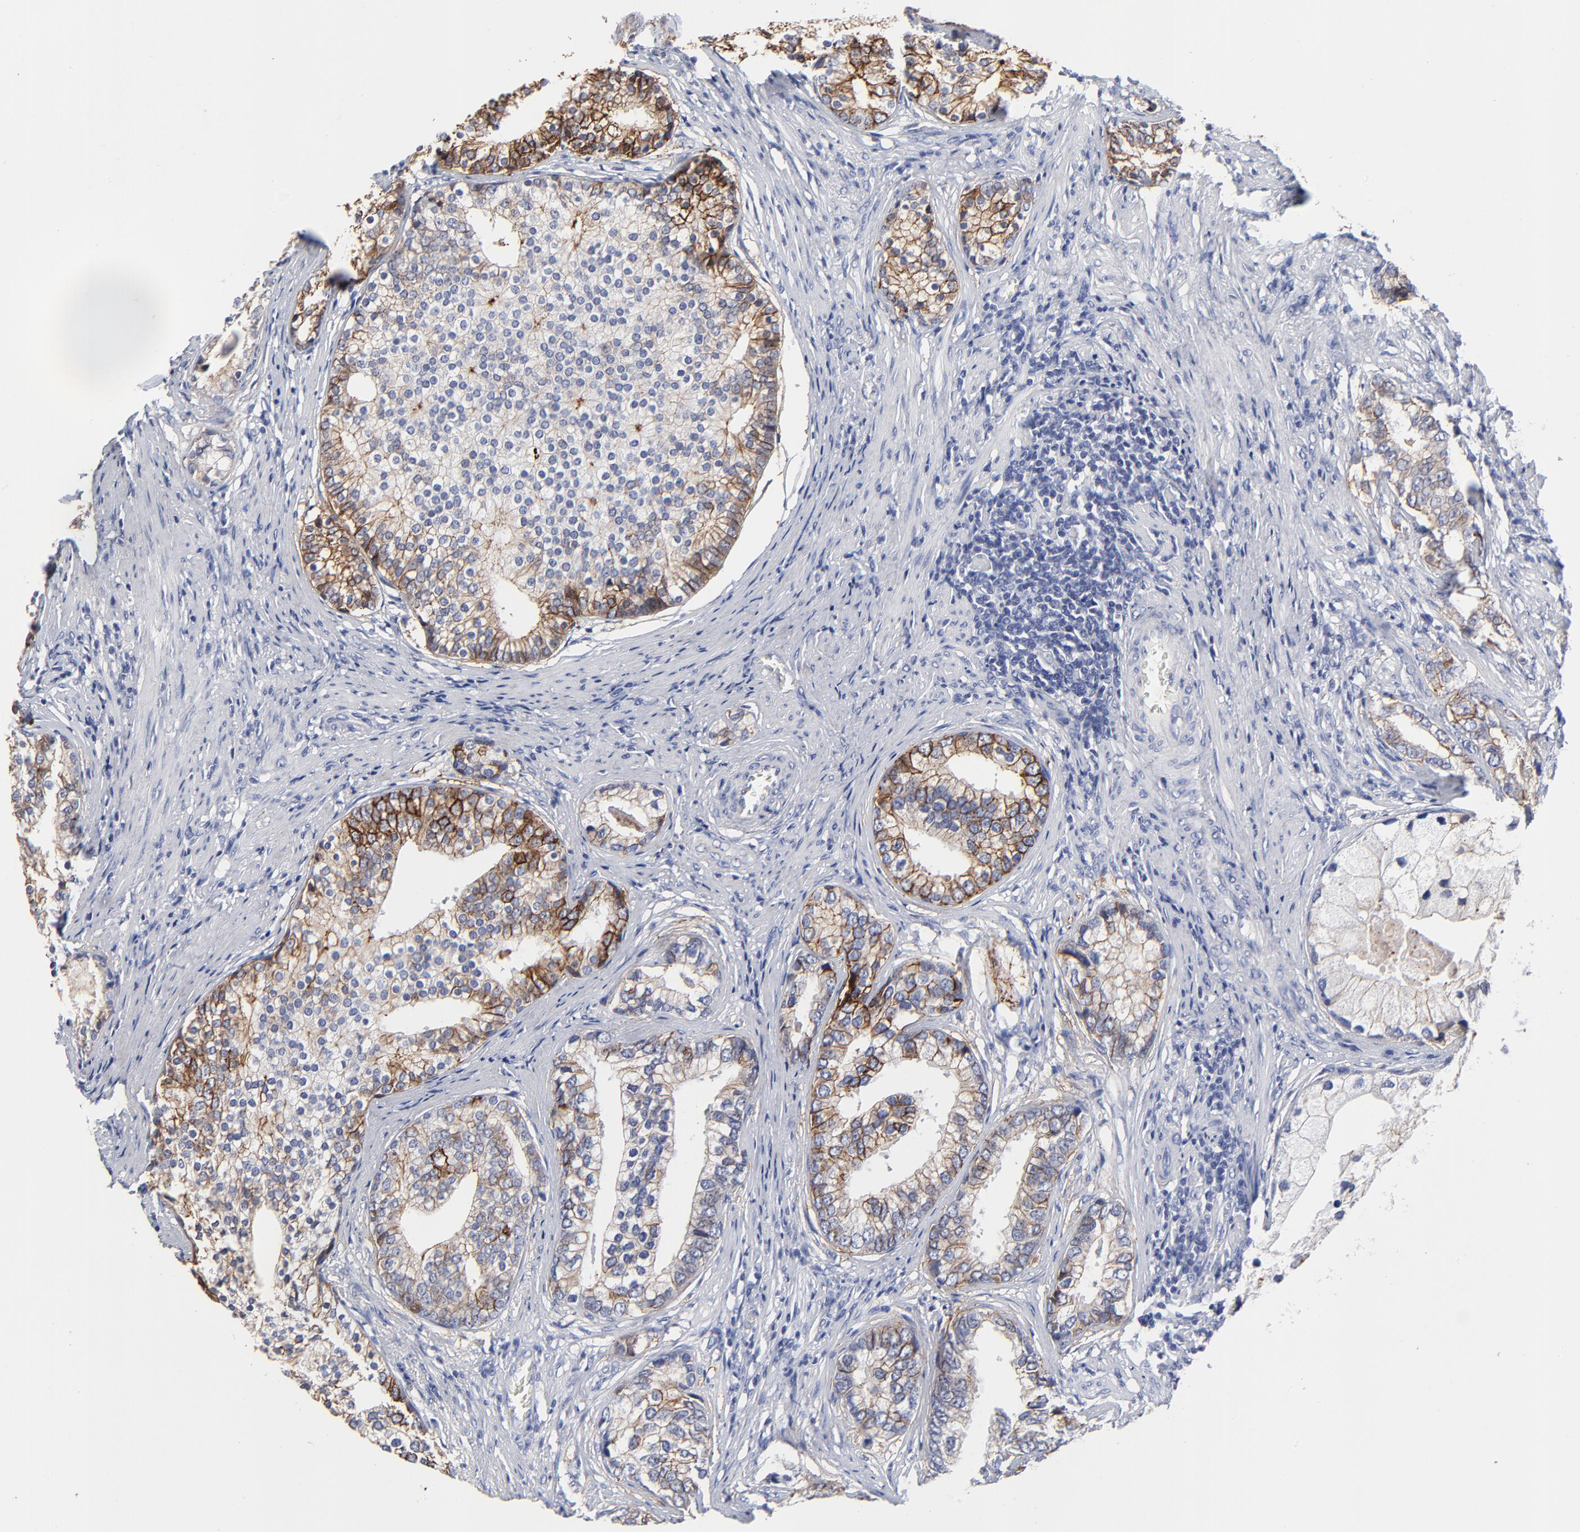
{"staining": {"intensity": "moderate", "quantity": "<25%", "location": "cytoplasmic/membranous"}, "tissue": "prostate cancer", "cell_type": "Tumor cells", "image_type": "cancer", "snomed": [{"axis": "morphology", "description": "Adenocarcinoma, Low grade"}, {"axis": "topography", "description": "Prostate"}], "caption": "Immunohistochemical staining of human prostate adenocarcinoma (low-grade) displays moderate cytoplasmic/membranous protein positivity in about <25% of tumor cells.", "gene": "CXADR", "patient": {"sex": "male", "age": 71}}